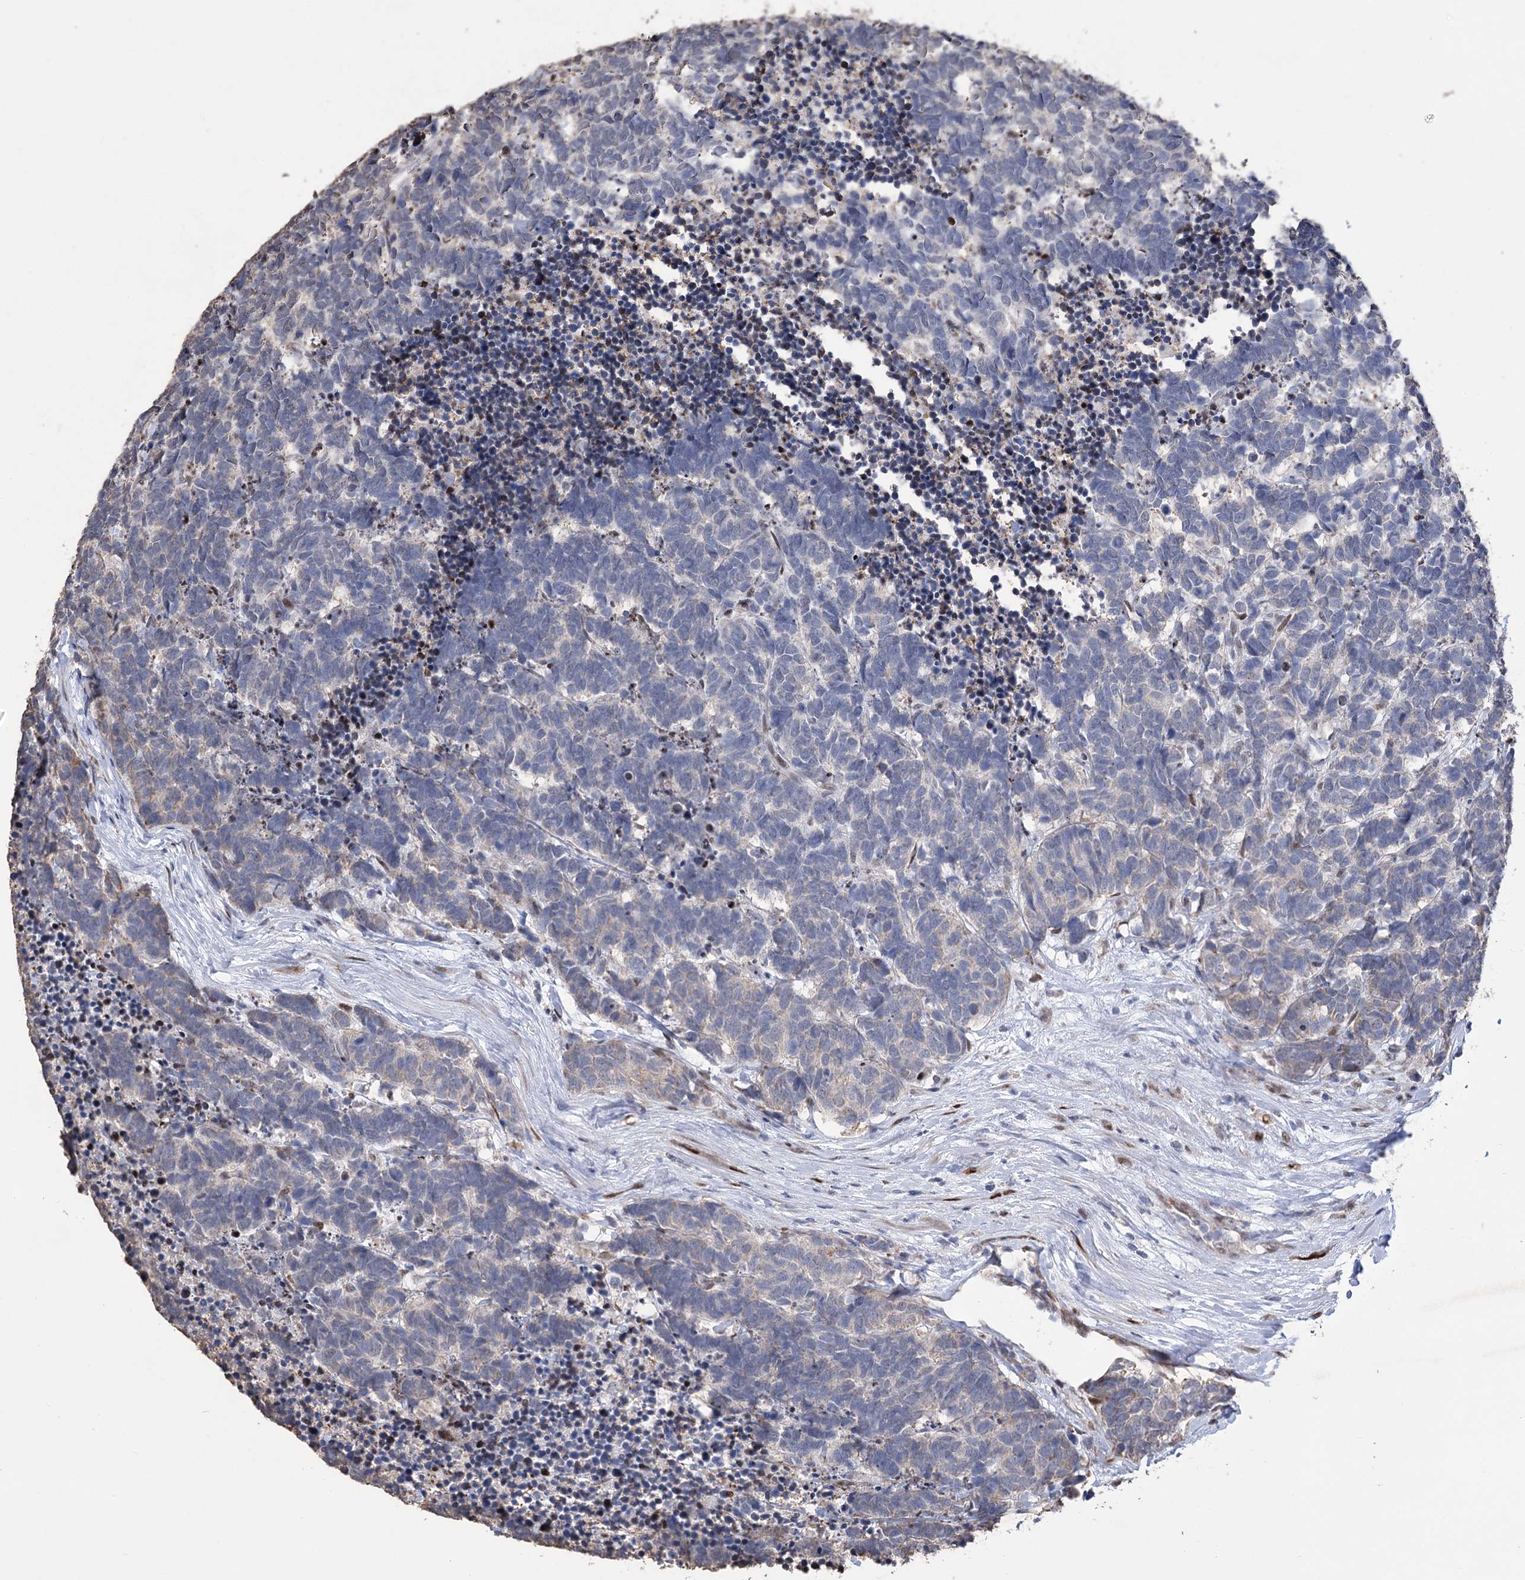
{"staining": {"intensity": "negative", "quantity": "none", "location": "none"}, "tissue": "carcinoid", "cell_type": "Tumor cells", "image_type": "cancer", "snomed": [{"axis": "morphology", "description": "Carcinoma, NOS"}, {"axis": "morphology", "description": "Carcinoid, malignant, NOS"}, {"axis": "topography", "description": "Urinary bladder"}], "caption": "Photomicrograph shows no protein staining in tumor cells of carcinoid (malignant) tissue. The staining was performed using DAB to visualize the protein expression in brown, while the nuclei were stained in blue with hematoxylin (Magnification: 20x).", "gene": "NFU1", "patient": {"sex": "male", "age": 57}}